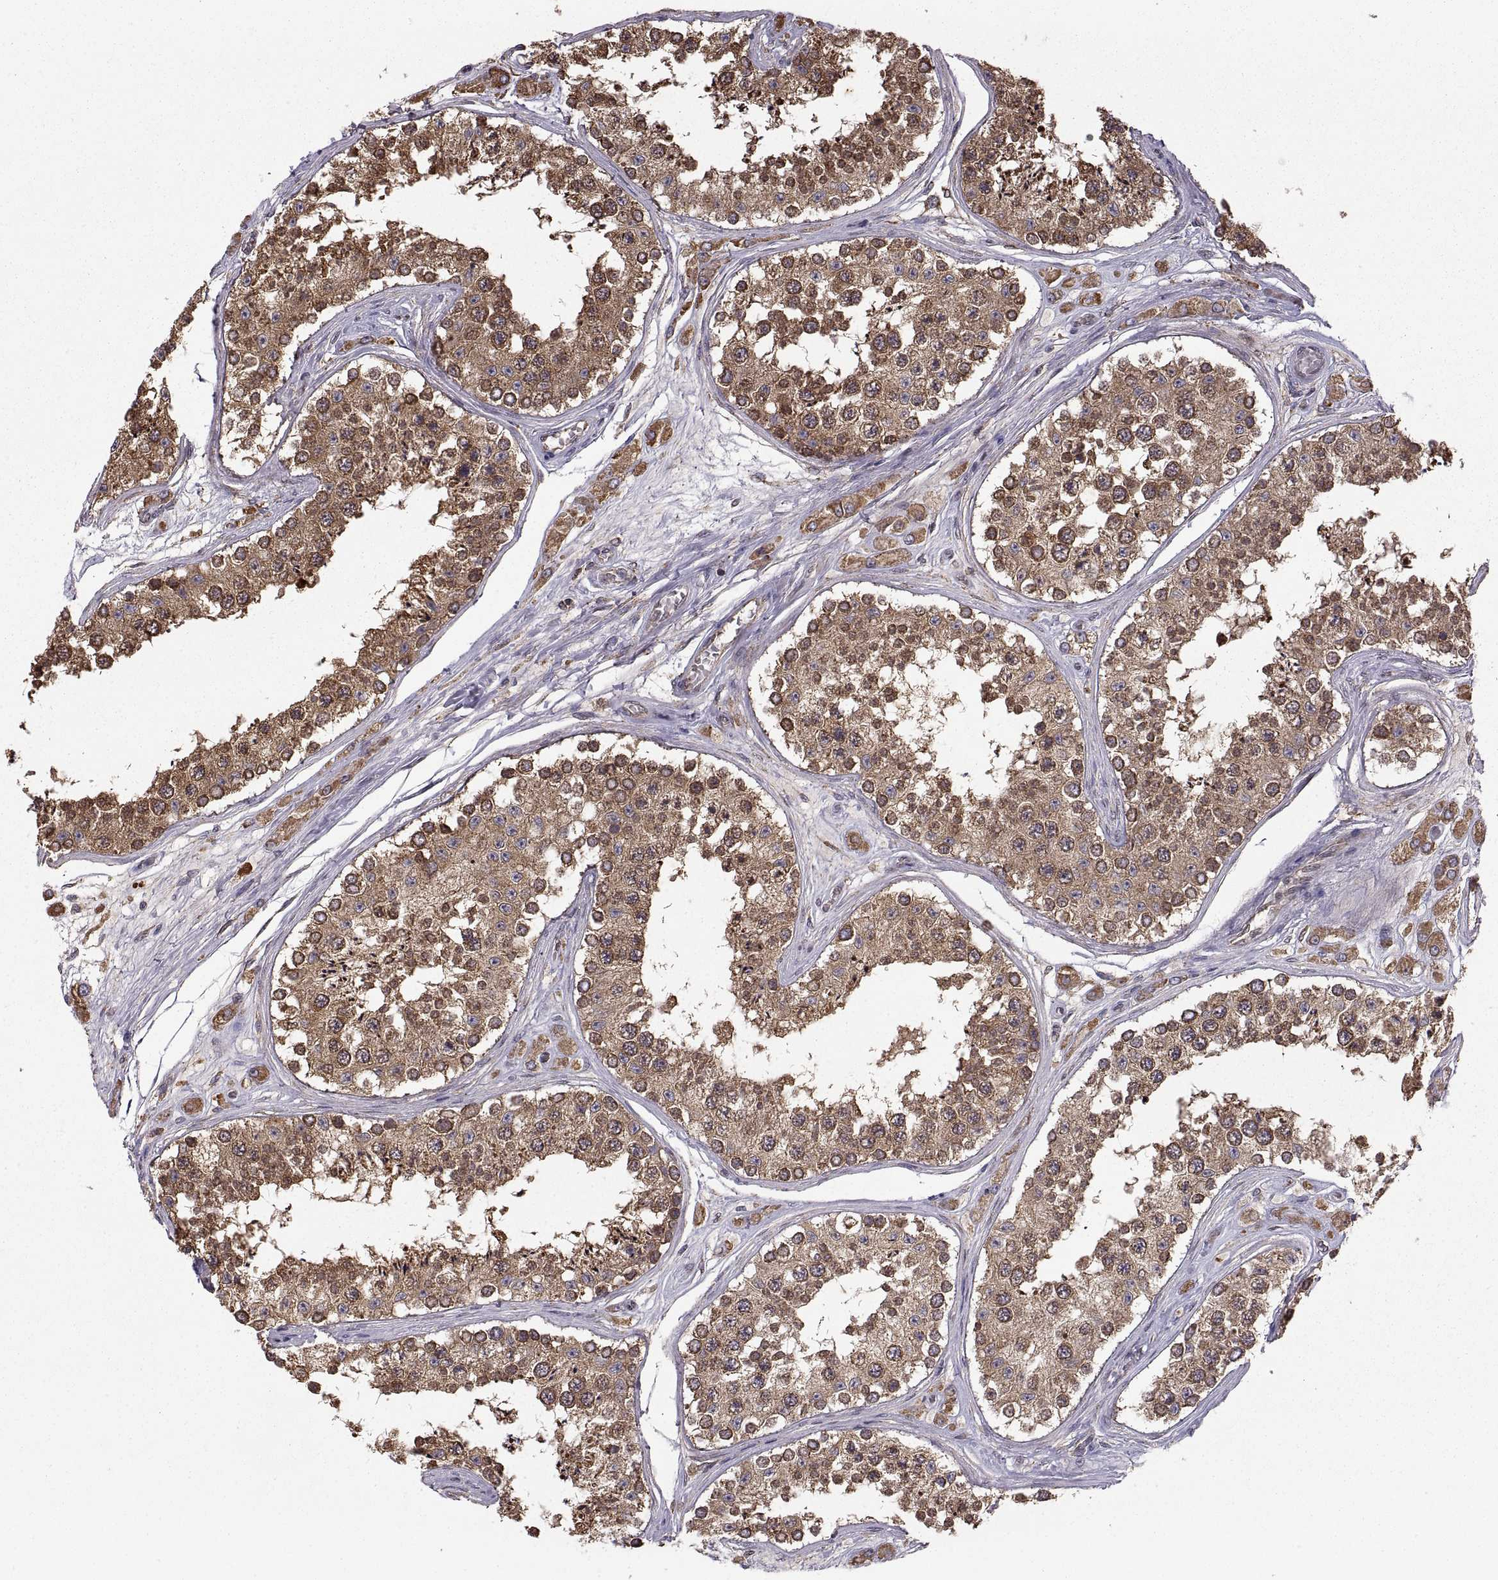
{"staining": {"intensity": "strong", "quantity": ">75%", "location": "cytoplasmic/membranous"}, "tissue": "testis", "cell_type": "Cells in seminiferous ducts", "image_type": "normal", "snomed": [{"axis": "morphology", "description": "Normal tissue, NOS"}, {"axis": "topography", "description": "Testis"}], "caption": "Immunohistochemical staining of normal human testis reveals high levels of strong cytoplasmic/membranous positivity in approximately >75% of cells in seminiferous ducts.", "gene": "PDIA3", "patient": {"sex": "male", "age": 25}}